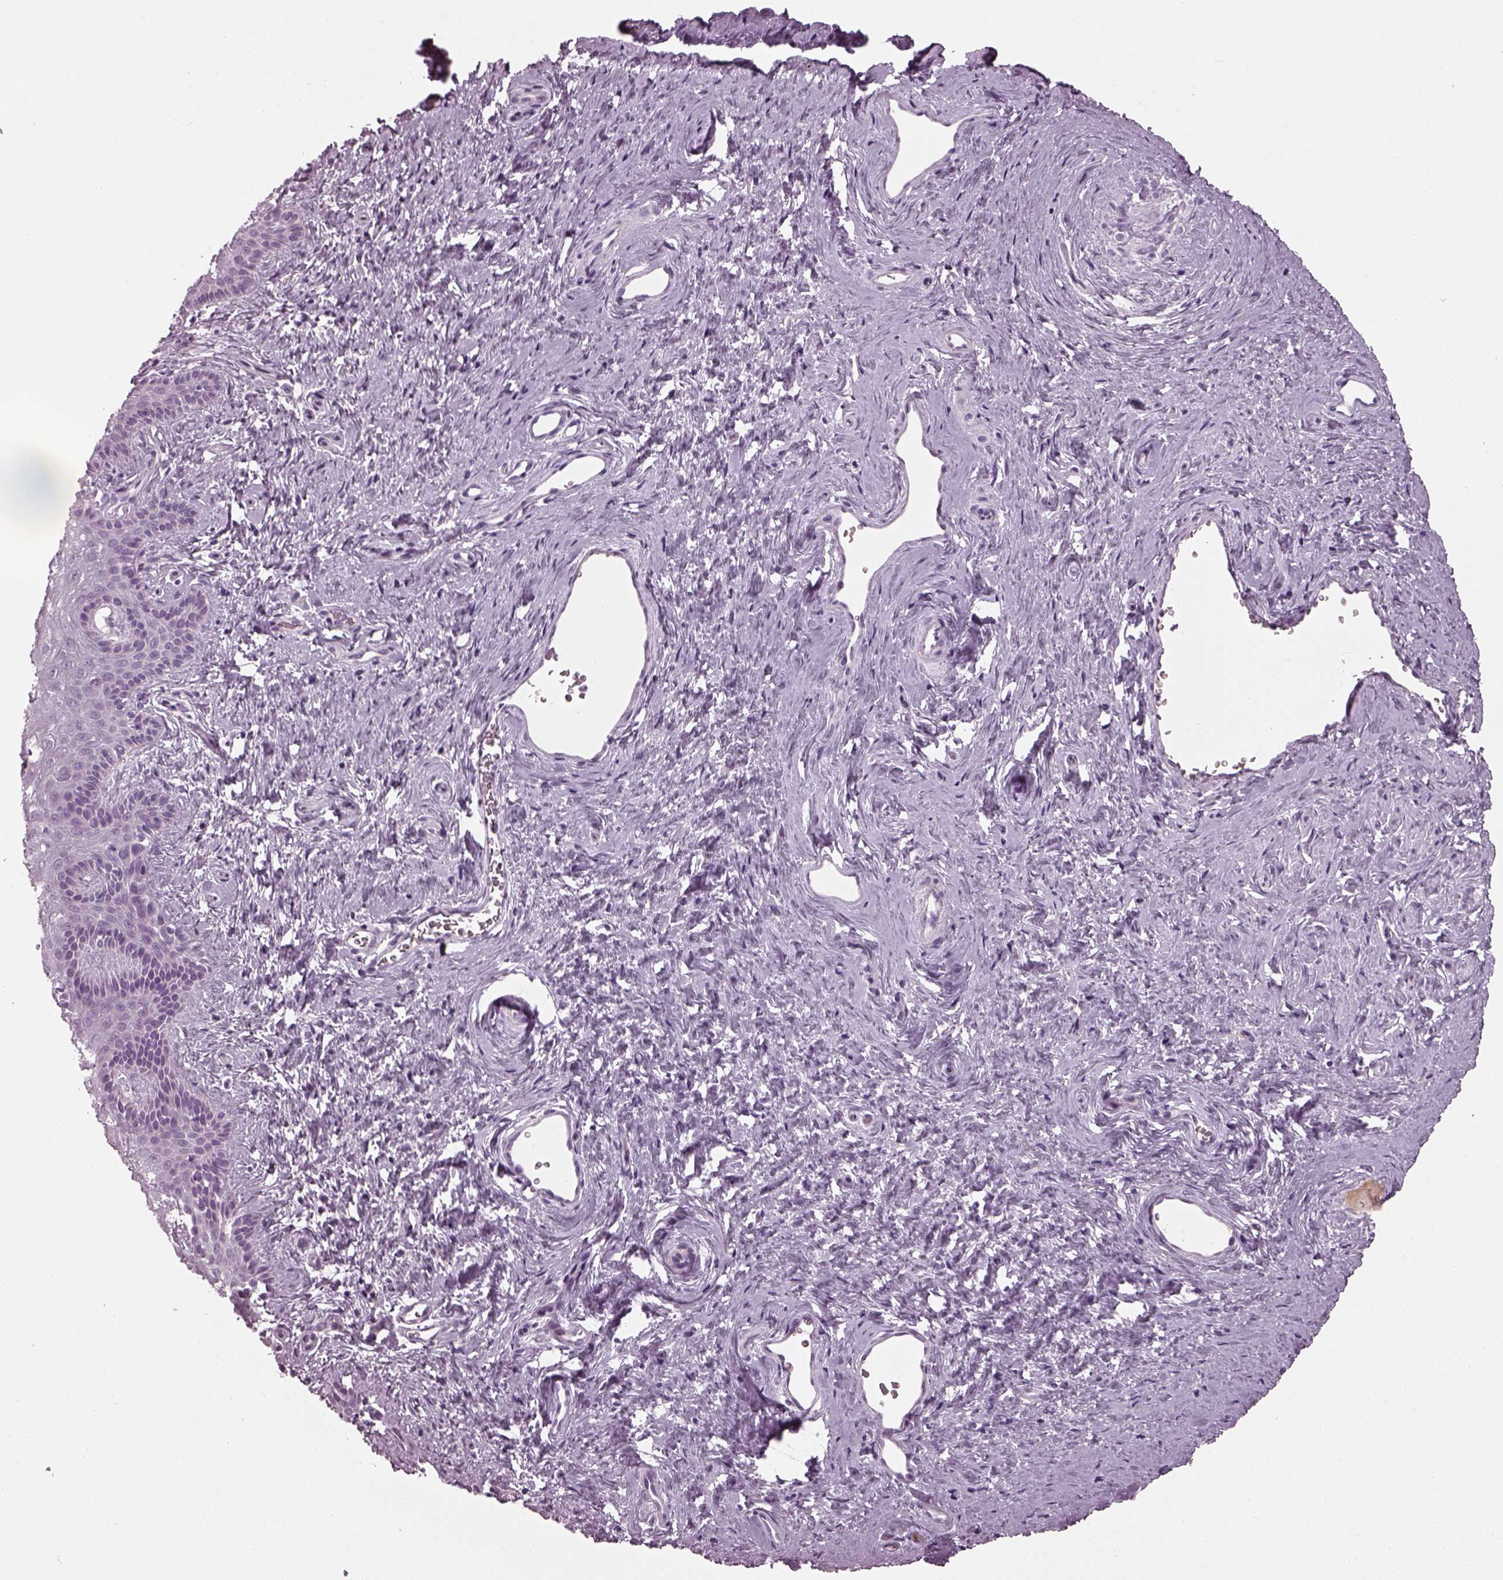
{"staining": {"intensity": "negative", "quantity": "none", "location": "none"}, "tissue": "vagina", "cell_type": "Squamous epithelial cells", "image_type": "normal", "snomed": [{"axis": "morphology", "description": "Normal tissue, NOS"}, {"axis": "topography", "description": "Vagina"}], "caption": "Squamous epithelial cells show no significant protein positivity in unremarkable vagina. Brightfield microscopy of IHC stained with DAB (3,3'-diaminobenzidine) (brown) and hematoxylin (blue), captured at high magnification.", "gene": "DPYSL5", "patient": {"sex": "female", "age": 45}}